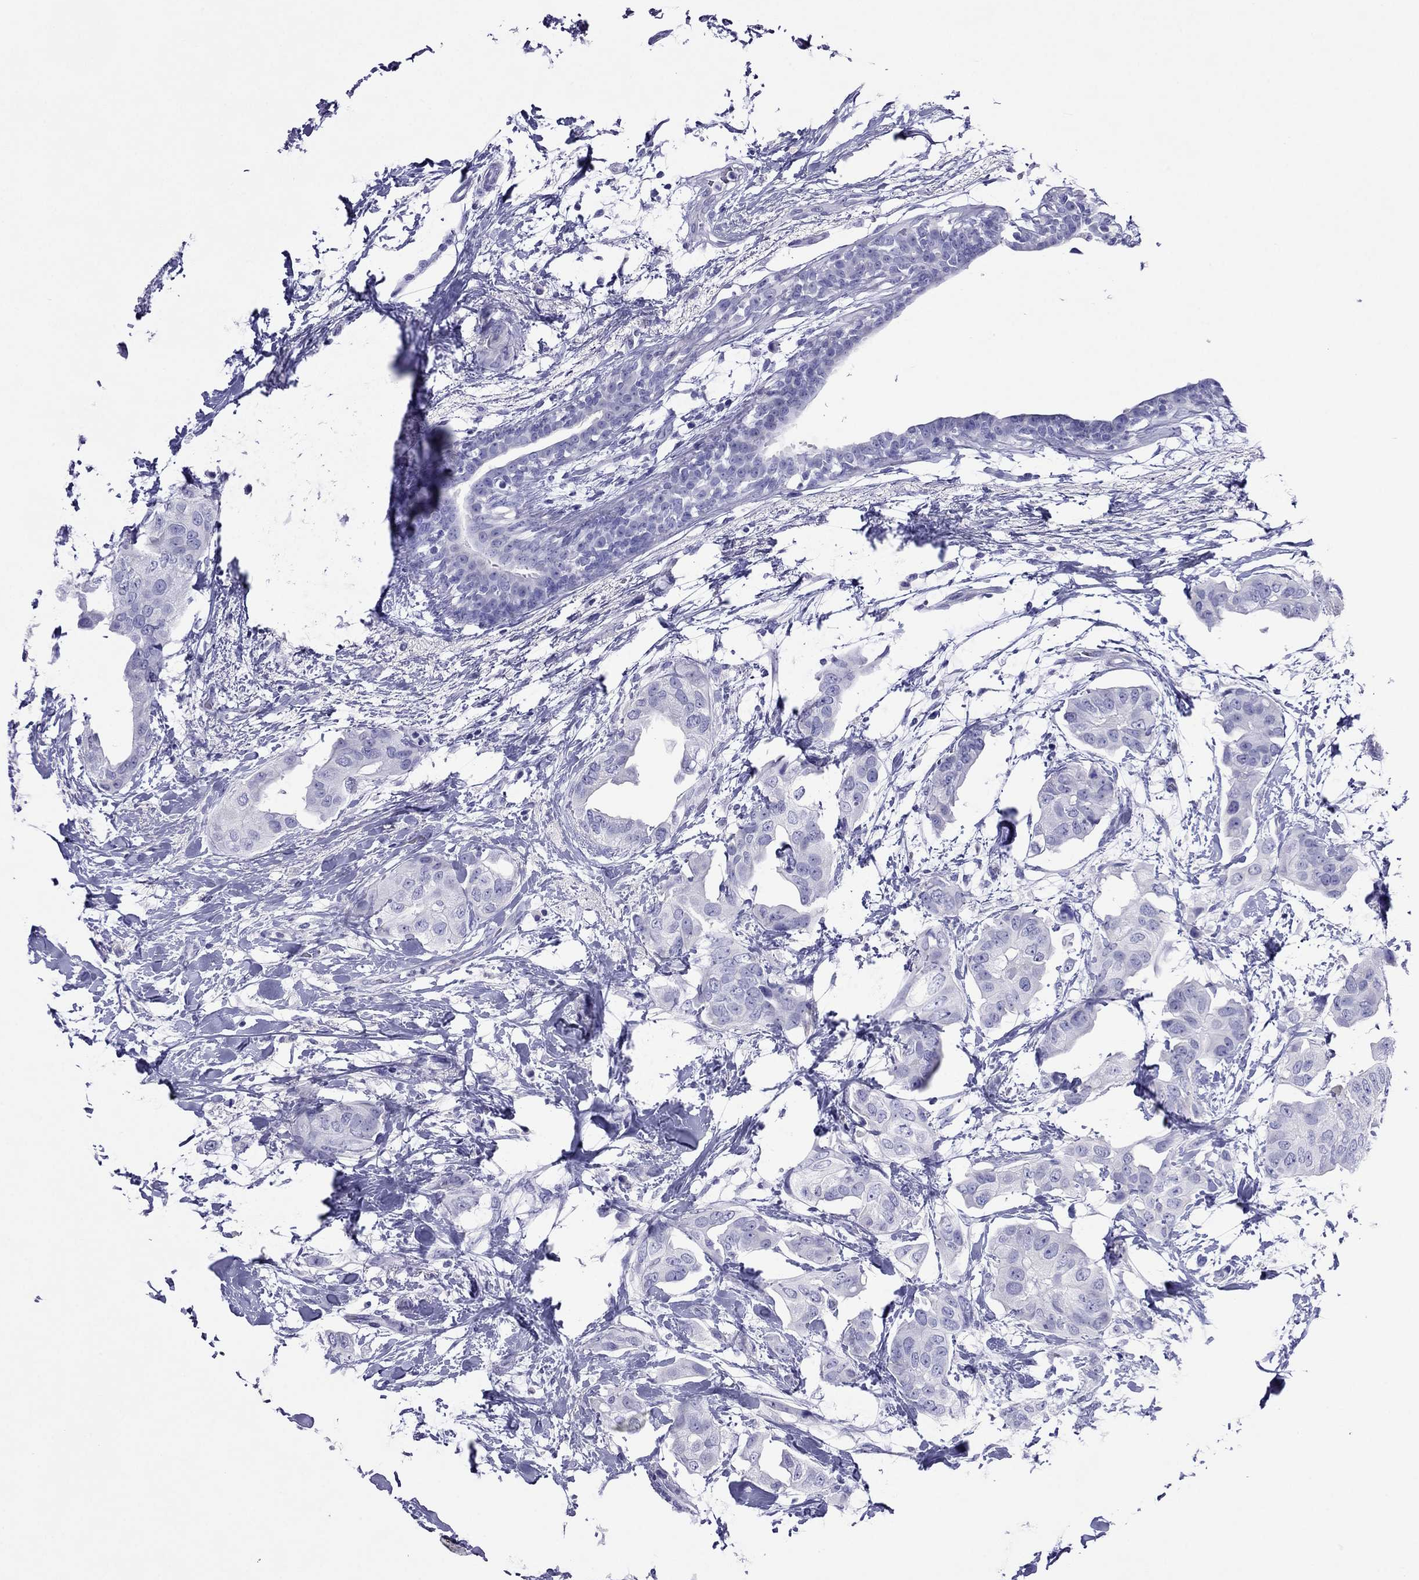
{"staining": {"intensity": "negative", "quantity": "none", "location": "none"}, "tissue": "breast cancer", "cell_type": "Tumor cells", "image_type": "cancer", "snomed": [{"axis": "morphology", "description": "Normal tissue, NOS"}, {"axis": "morphology", "description": "Duct carcinoma"}, {"axis": "topography", "description": "Breast"}], "caption": "Tumor cells show no significant protein positivity in breast cancer (invasive ductal carcinoma).", "gene": "PCDHA6", "patient": {"sex": "female", "age": 40}}